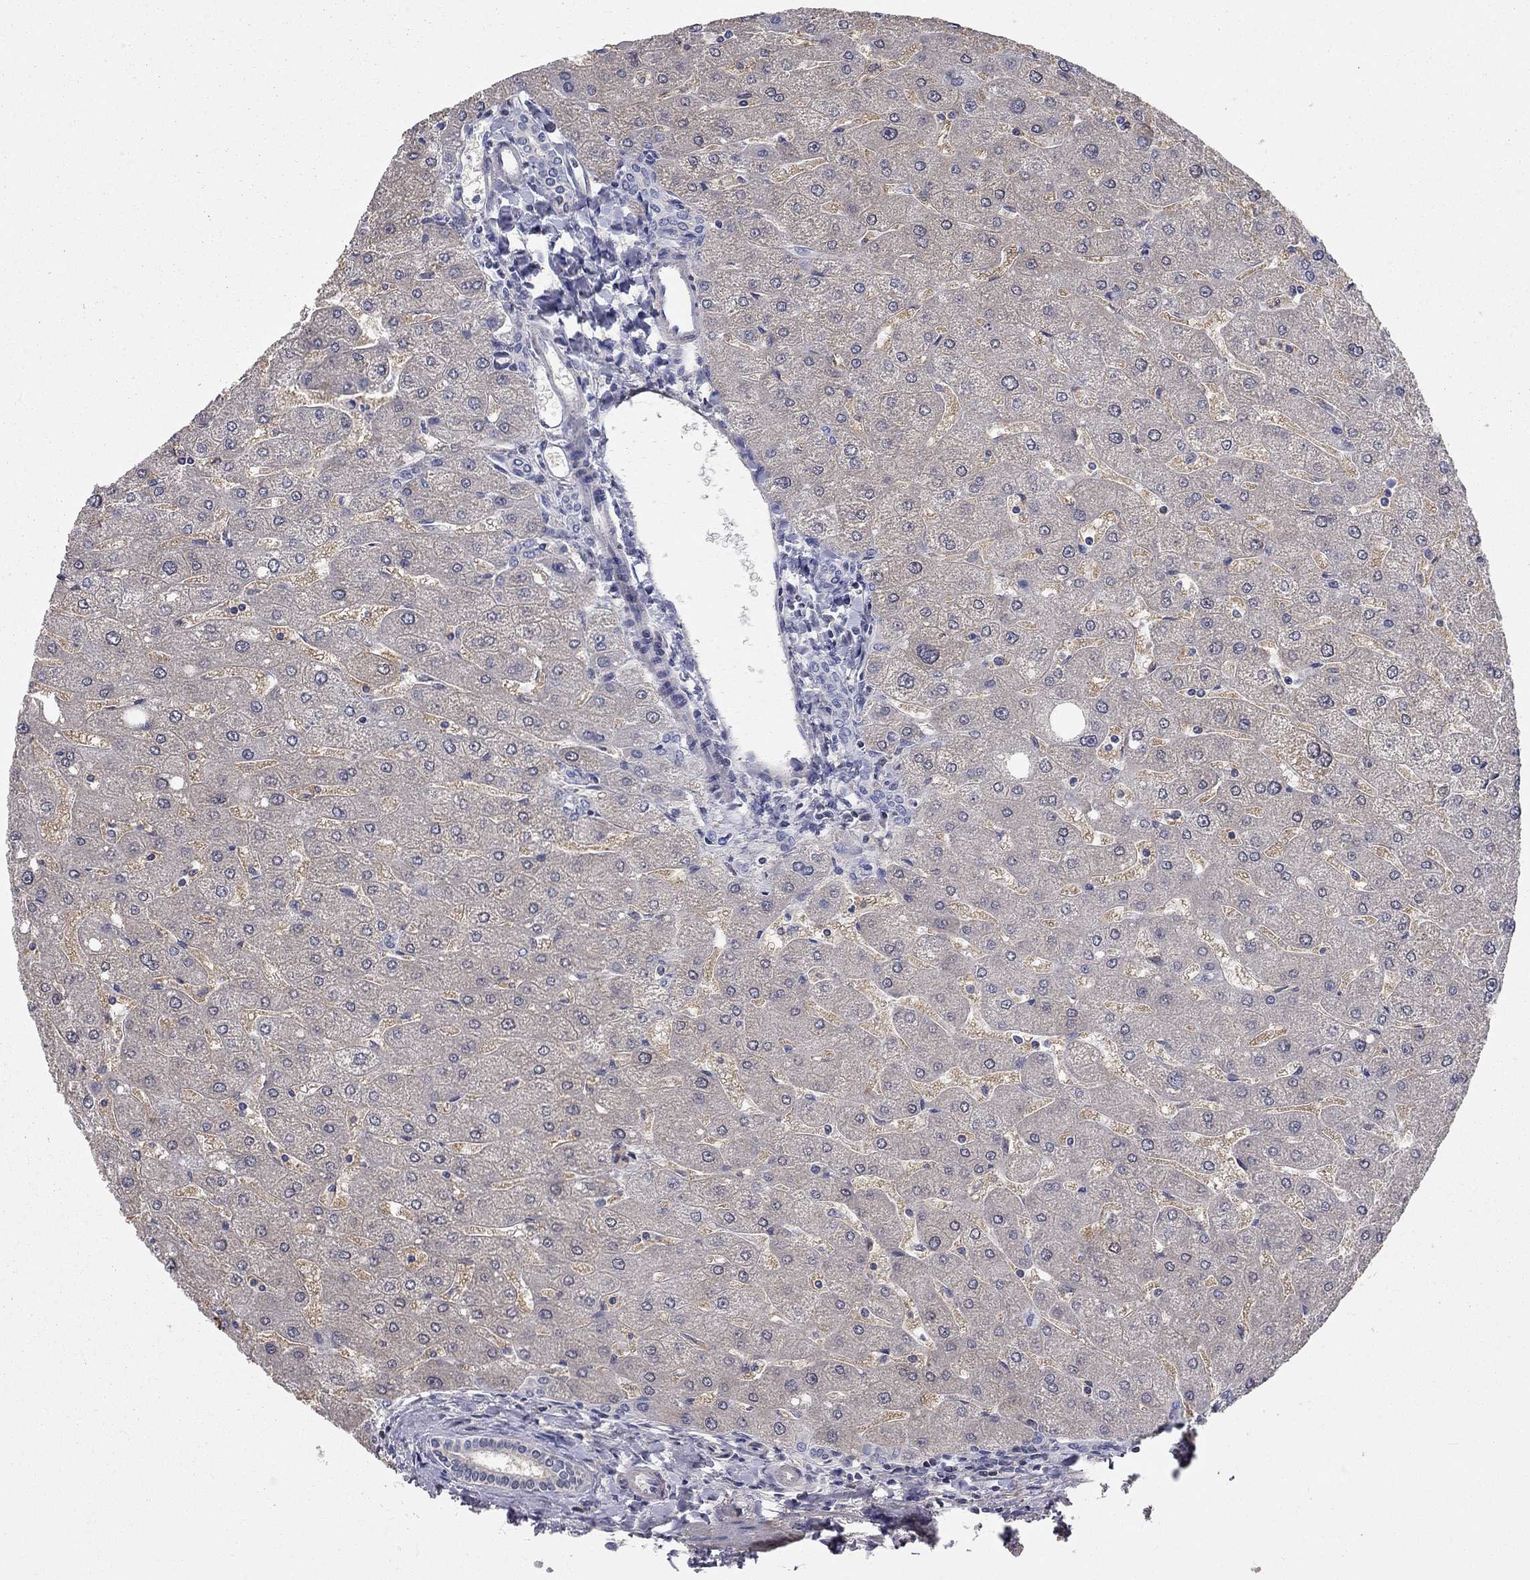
{"staining": {"intensity": "negative", "quantity": "none", "location": "none"}, "tissue": "liver", "cell_type": "Cholangiocytes", "image_type": "normal", "snomed": [{"axis": "morphology", "description": "Normal tissue, NOS"}, {"axis": "topography", "description": "Liver"}], "caption": "The histopathology image displays no significant expression in cholangiocytes of liver.", "gene": "CFAP161", "patient": {"sex": "male", "age": 67}}